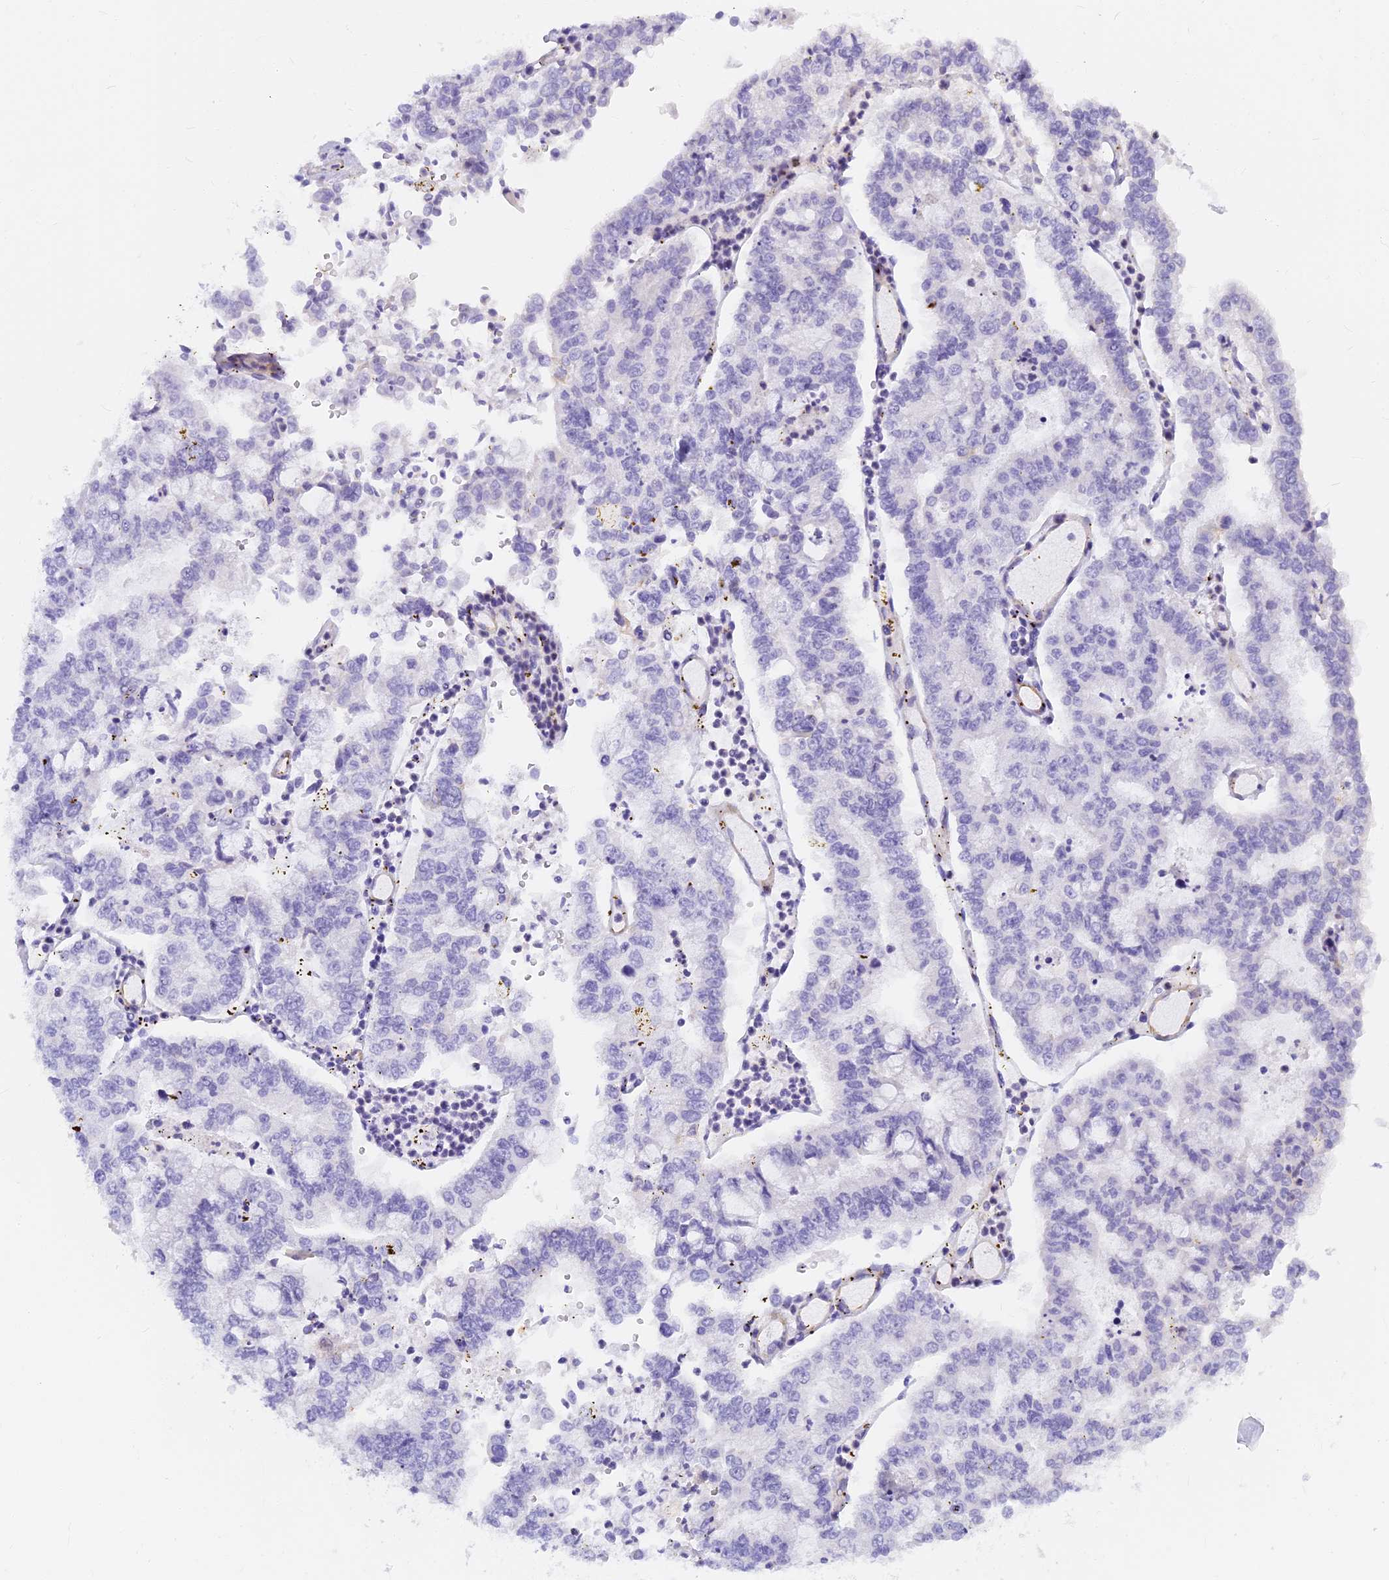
{"staining": {"intensity": "negative", "quantity": "none", "location": "none"}, "tissue": "stomach cancer", "cell_type": "Tumor cells", "image_type": "cancer", "snomed": [{"axis": "morphology", "description": "Adenocarcinoma, NOS"}, {"axis": "topography", "description": "Stomach"}], "caption": "An immunohistochemistry photomicrograph of adenocarcinoma (stomach) is shown. There is no staining in tumor cells of adenocarcinoma (stomach).", "gene": "EVI2A", "patient": {"sex": "male", "age": 76}}